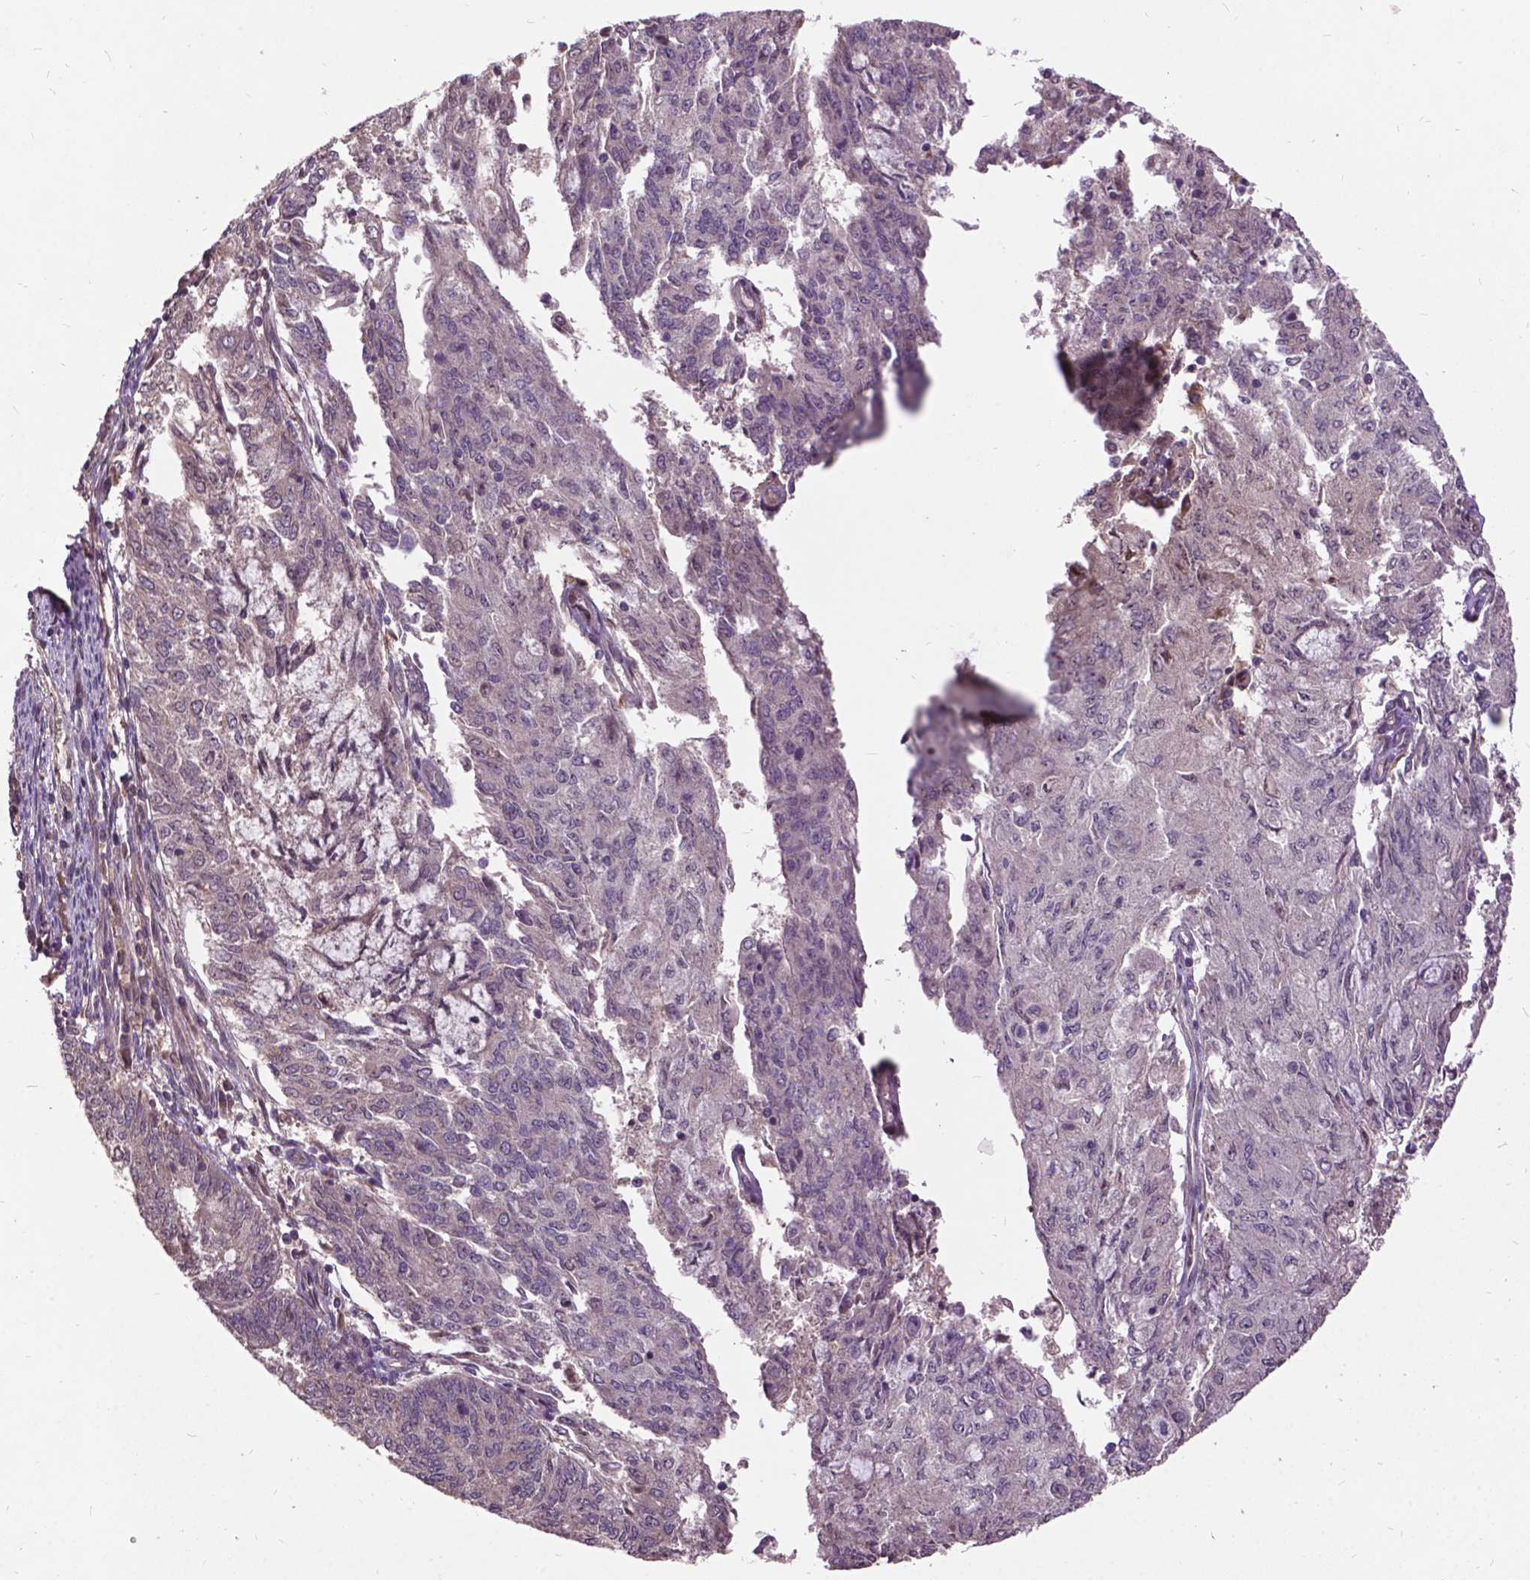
{"staining": {"intensity": "negative", "quantity": "none", "location": "none"}, "tissue": "endometrial cancer", "cell_type": "Tumor cells", "image_type": "cancer", "snomed": [{"axis": "morphology", "description": "Adenocarcinoma, NOS"}, {"axis": "topography", "description": "Endometrium"}], "caption": "DAB immunohistochemical staining of adenocarcinoma (endometrial) demonstrates no significant expression in tumor cells. Nuclei are stained in blue.", "gene": "AP1S3", "patient": {"sex": "female", "age": 82}}